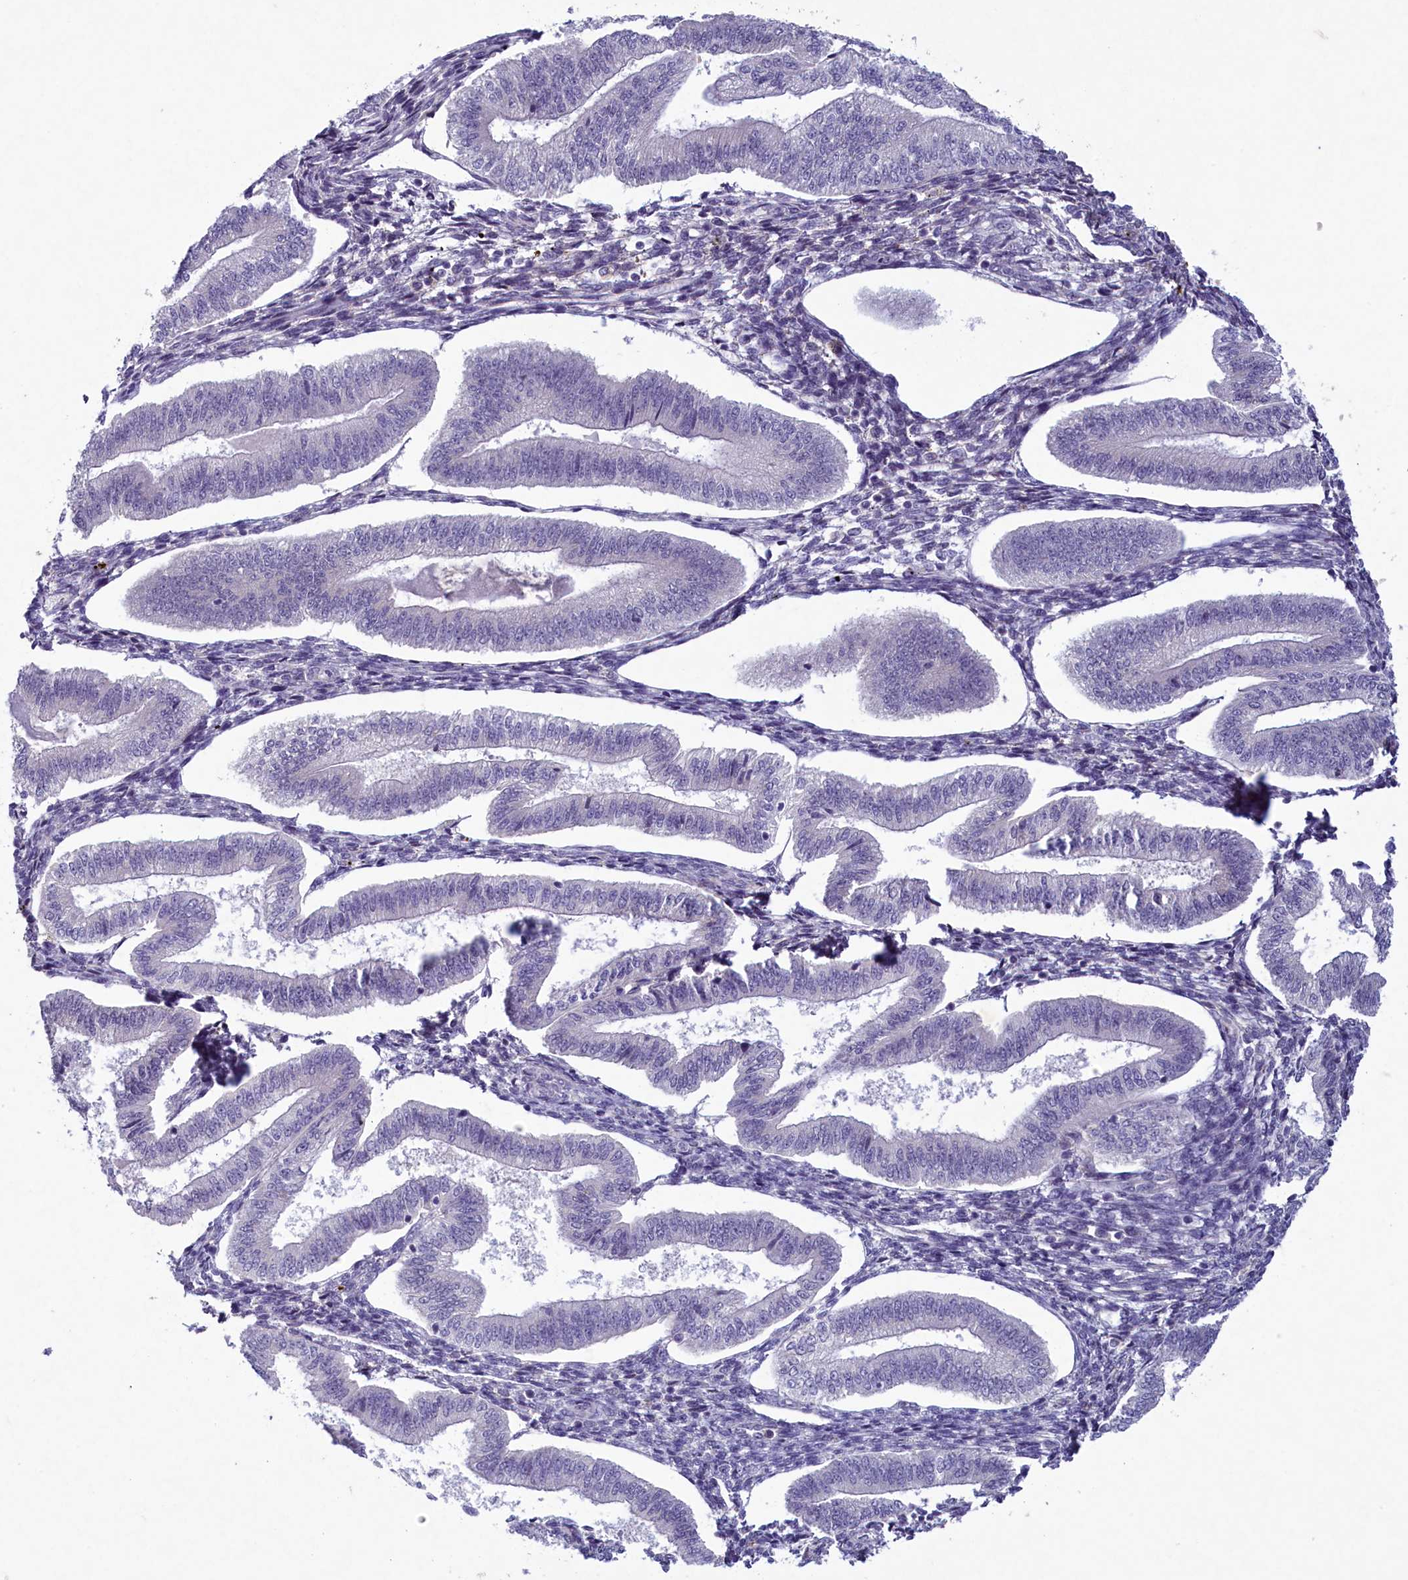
{"staining": {"intensity": "moderate", "quantity": "25%-75%", "location": "cytoplasmic/membranous"}, "tissue": "endometrium", "cell_type": "Cells in endometrial stroma", "image_type": "normal", "snomed": [{"axis": "morphology", "description": "Normal tissue, NOS"}, {"axis": "topography", "description": "Endometrium"}], "caption": "Immunohistochemistry (IHC) of benign endometrium shows medium levels of moderate cytoplasmic/membranous positivity in approximately 25%-75% of cells in endometrial stroma.", "gene": "PLEKHG6", "patient": {"sex": "female", "age": 34}}